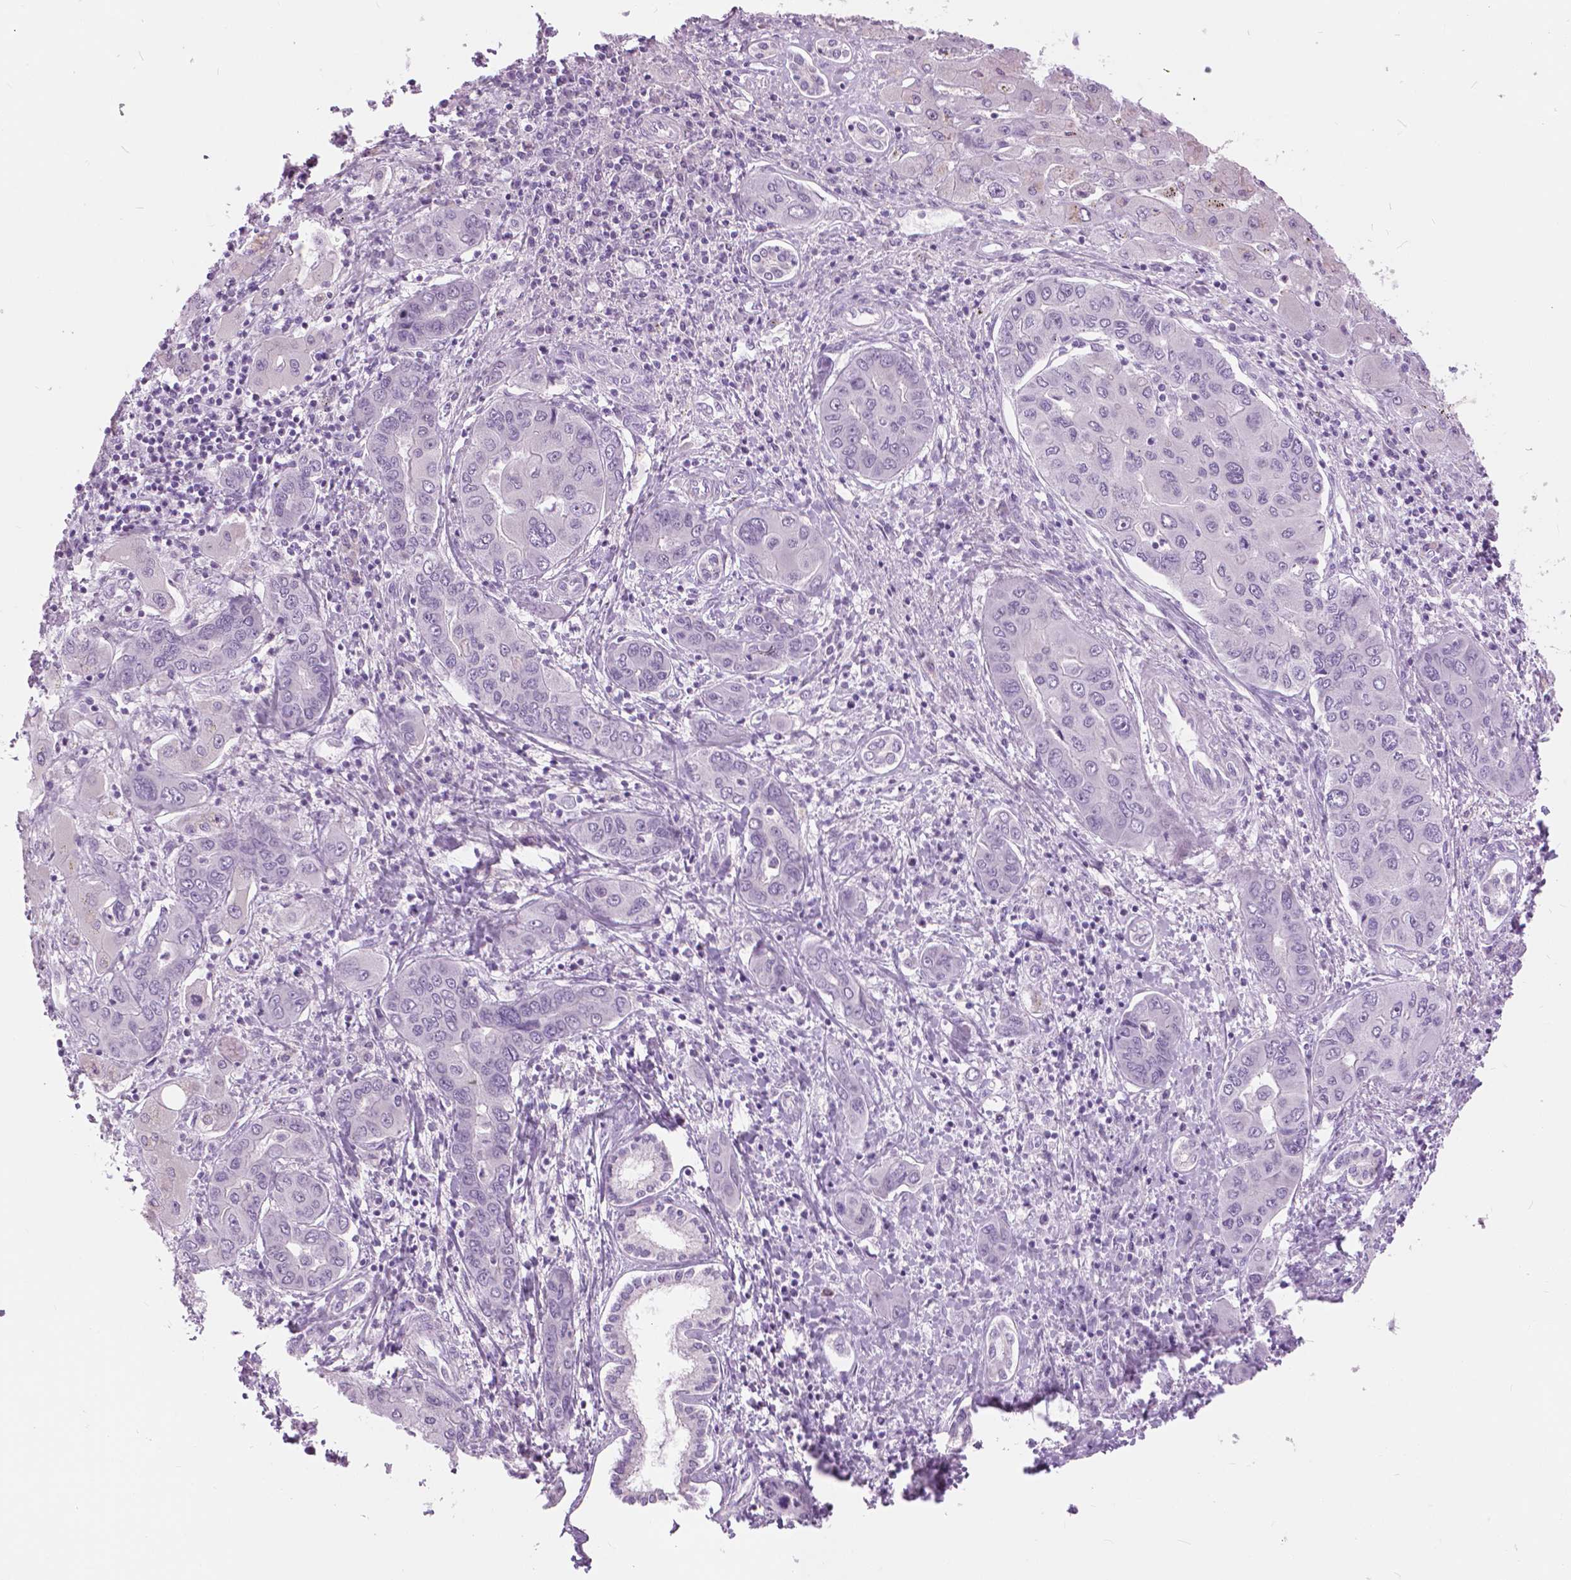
{"staining": {"intensity": "negative", "quantity": "none", "location": "none"}, "tissue": "liver cancer", "cell_type": "Tumor cells", "image_type": "cancer", "snomed": [{"axis": "morphology", "description": "Cholangiocarcinoma"}, {"axis": "topography", "description": "Liver"}], "caption": "Immunohistochemistry (IHC) image of liver cancer (cholangiocarcinoma) stained for a protein (brown), which exhibits no positivity in tumor cells.", "gene": "MYOM1", "patient": {"sex": "male", "age": 67}}